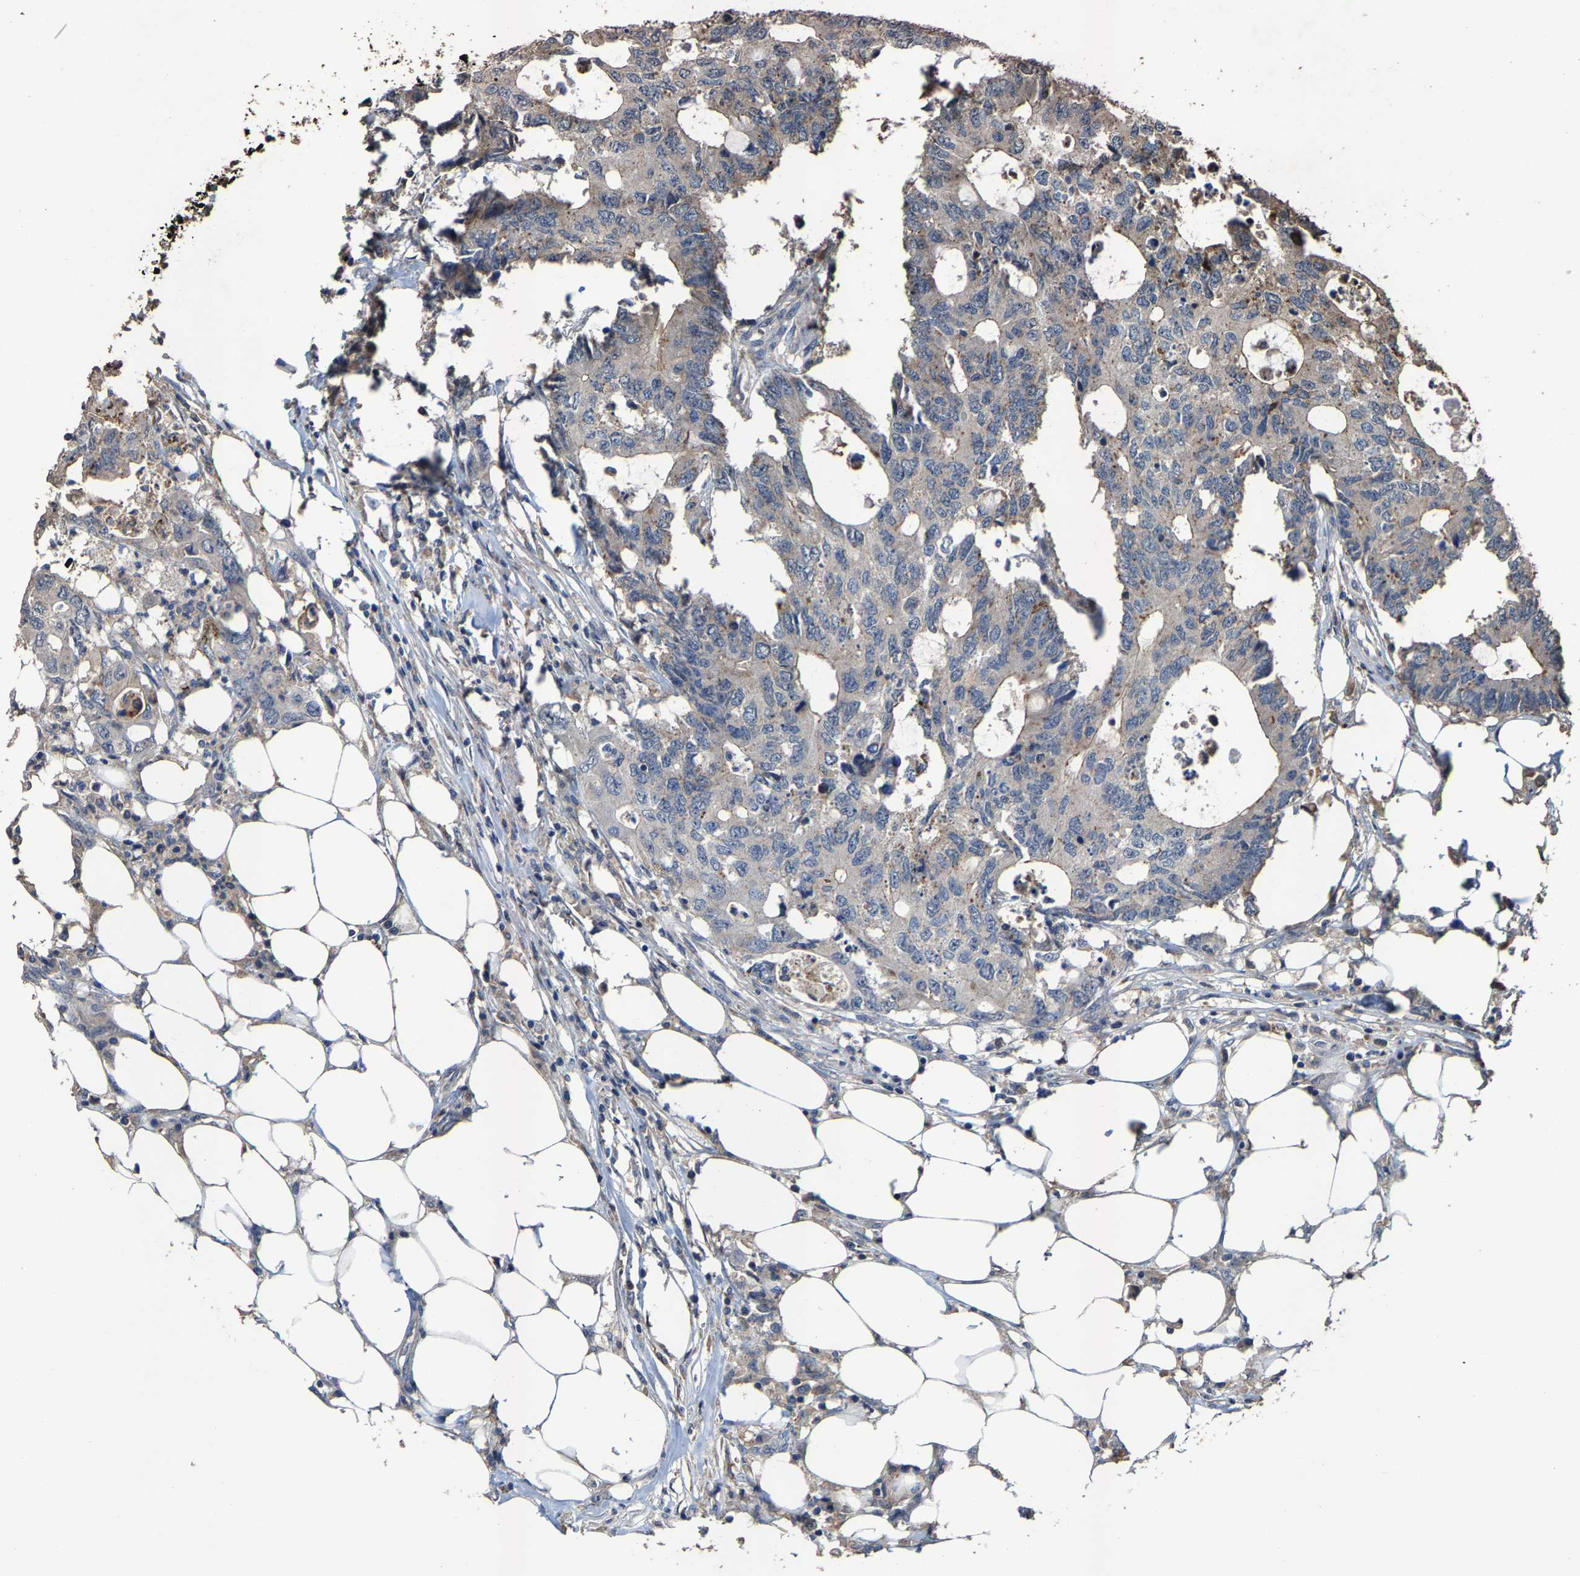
{"staining": {"intensity": "weak", "quantity": "<25%", "location": "cytoplasmic/membranous"}, "tissue": "colorectal cancer", "cell_type": "Tumor cells", "image_type": "cancer", "snomed": [{"axis": "morphology", "description": "Adenocarcinoma, NOS"}, {"axis": "topography", "description": "Colon"}], "caption": "Tumor cells are negative for protein expression in human adenocarcinoma (colorectal).", "gene": "TDRKH", "patient": {"sex": "male", "age": 71}}